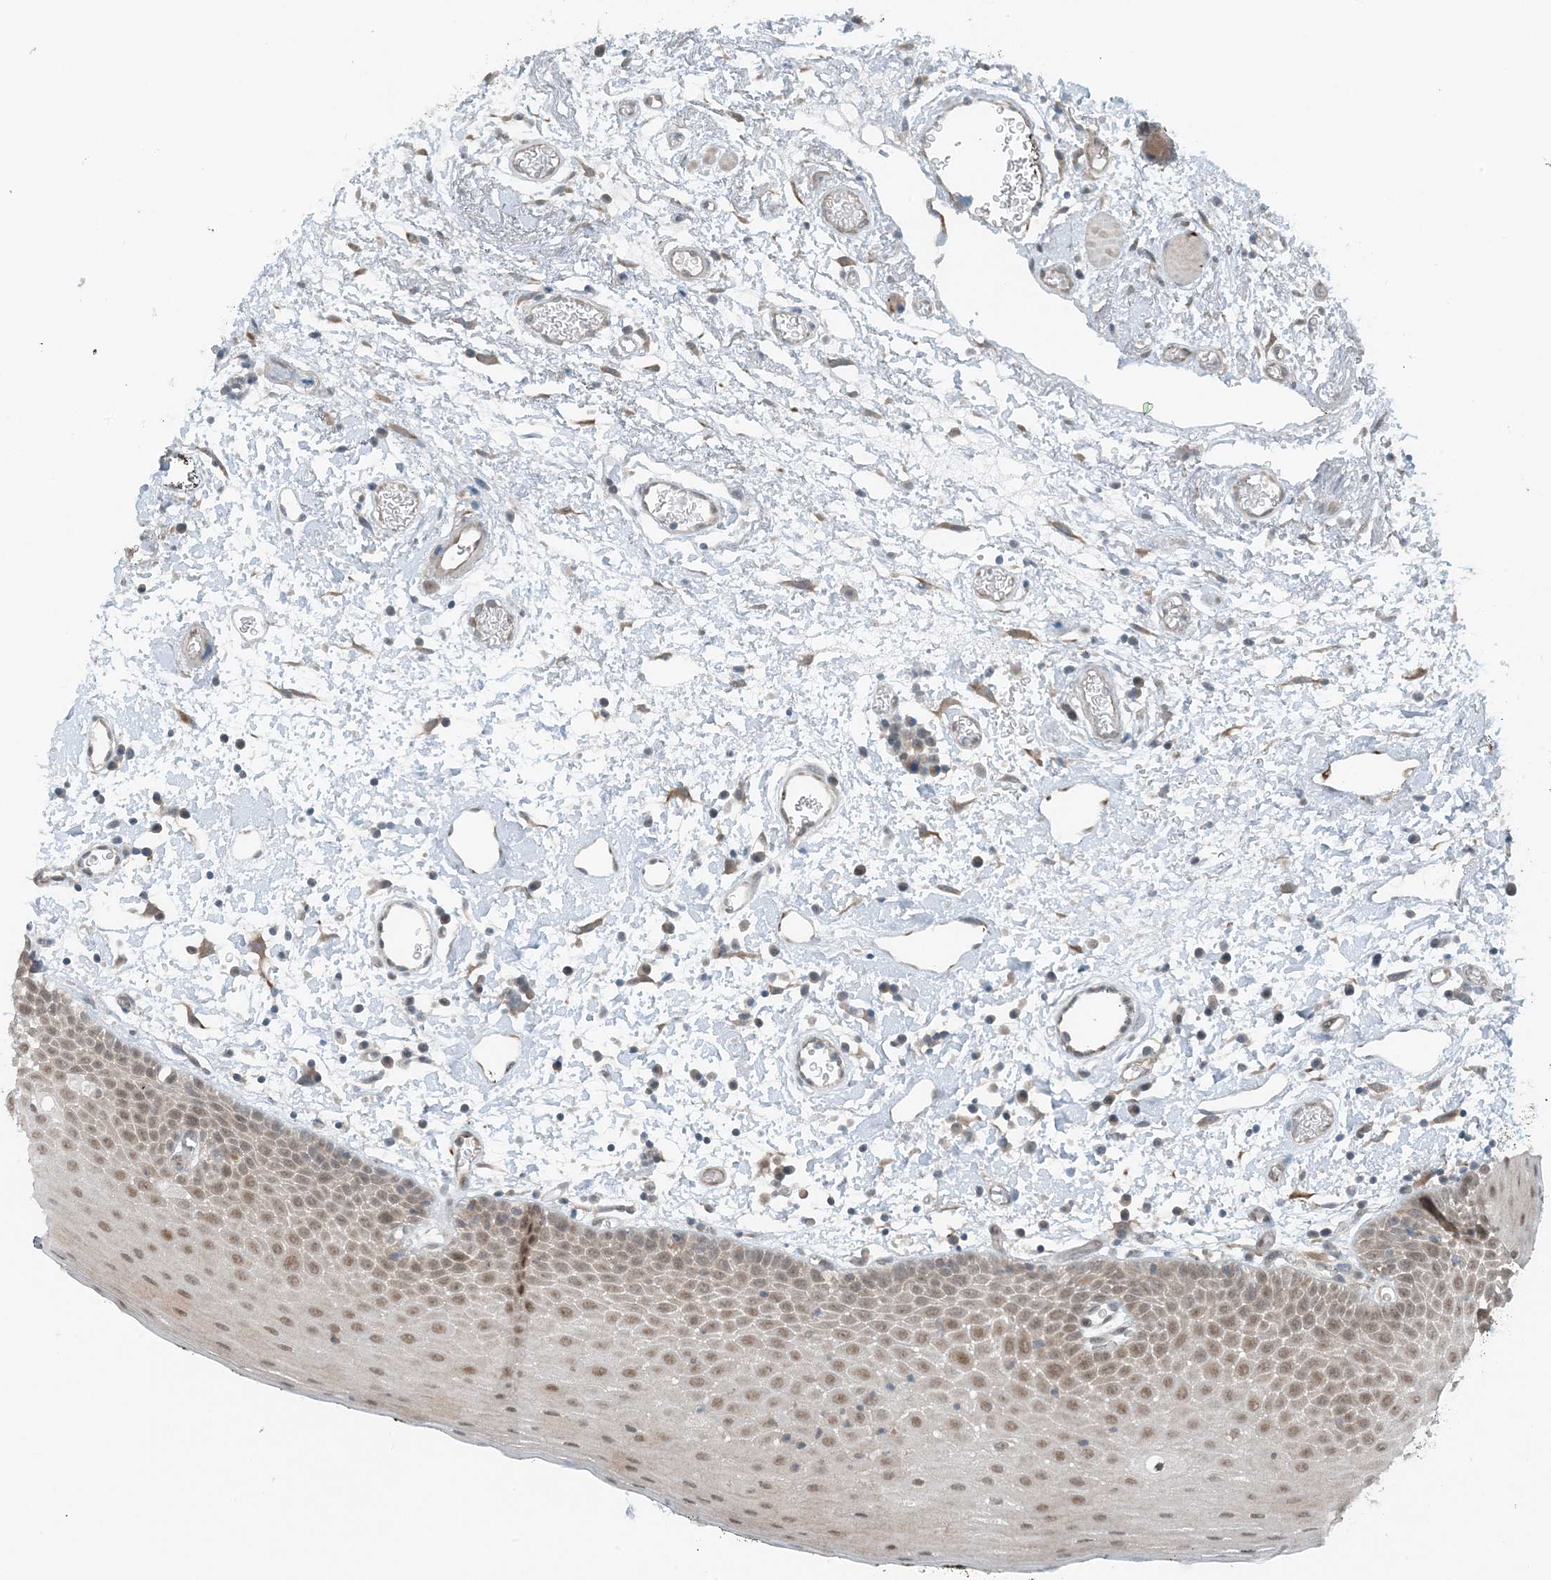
{"staining": {"intensity": "moderate", "quantity": "25%-75%", "location": "nuclear"}, "tissue": "oral mucosa", "cell_type": "Squamous epithelial cells", "image_type": "normal", "snomed": [{"axis": "morphology", "description": "Normal tissue, NOS"}, {"axis": "topography", "description": "Oral tissue"}], "caption": "Oral mucosa stained with a brown dye reveals moderate nuclear positive expression in approximately 25%-75% of squamous epithelial cells.", "gene": "MITD1", "patient": {"sex": "male", "age": 74}}